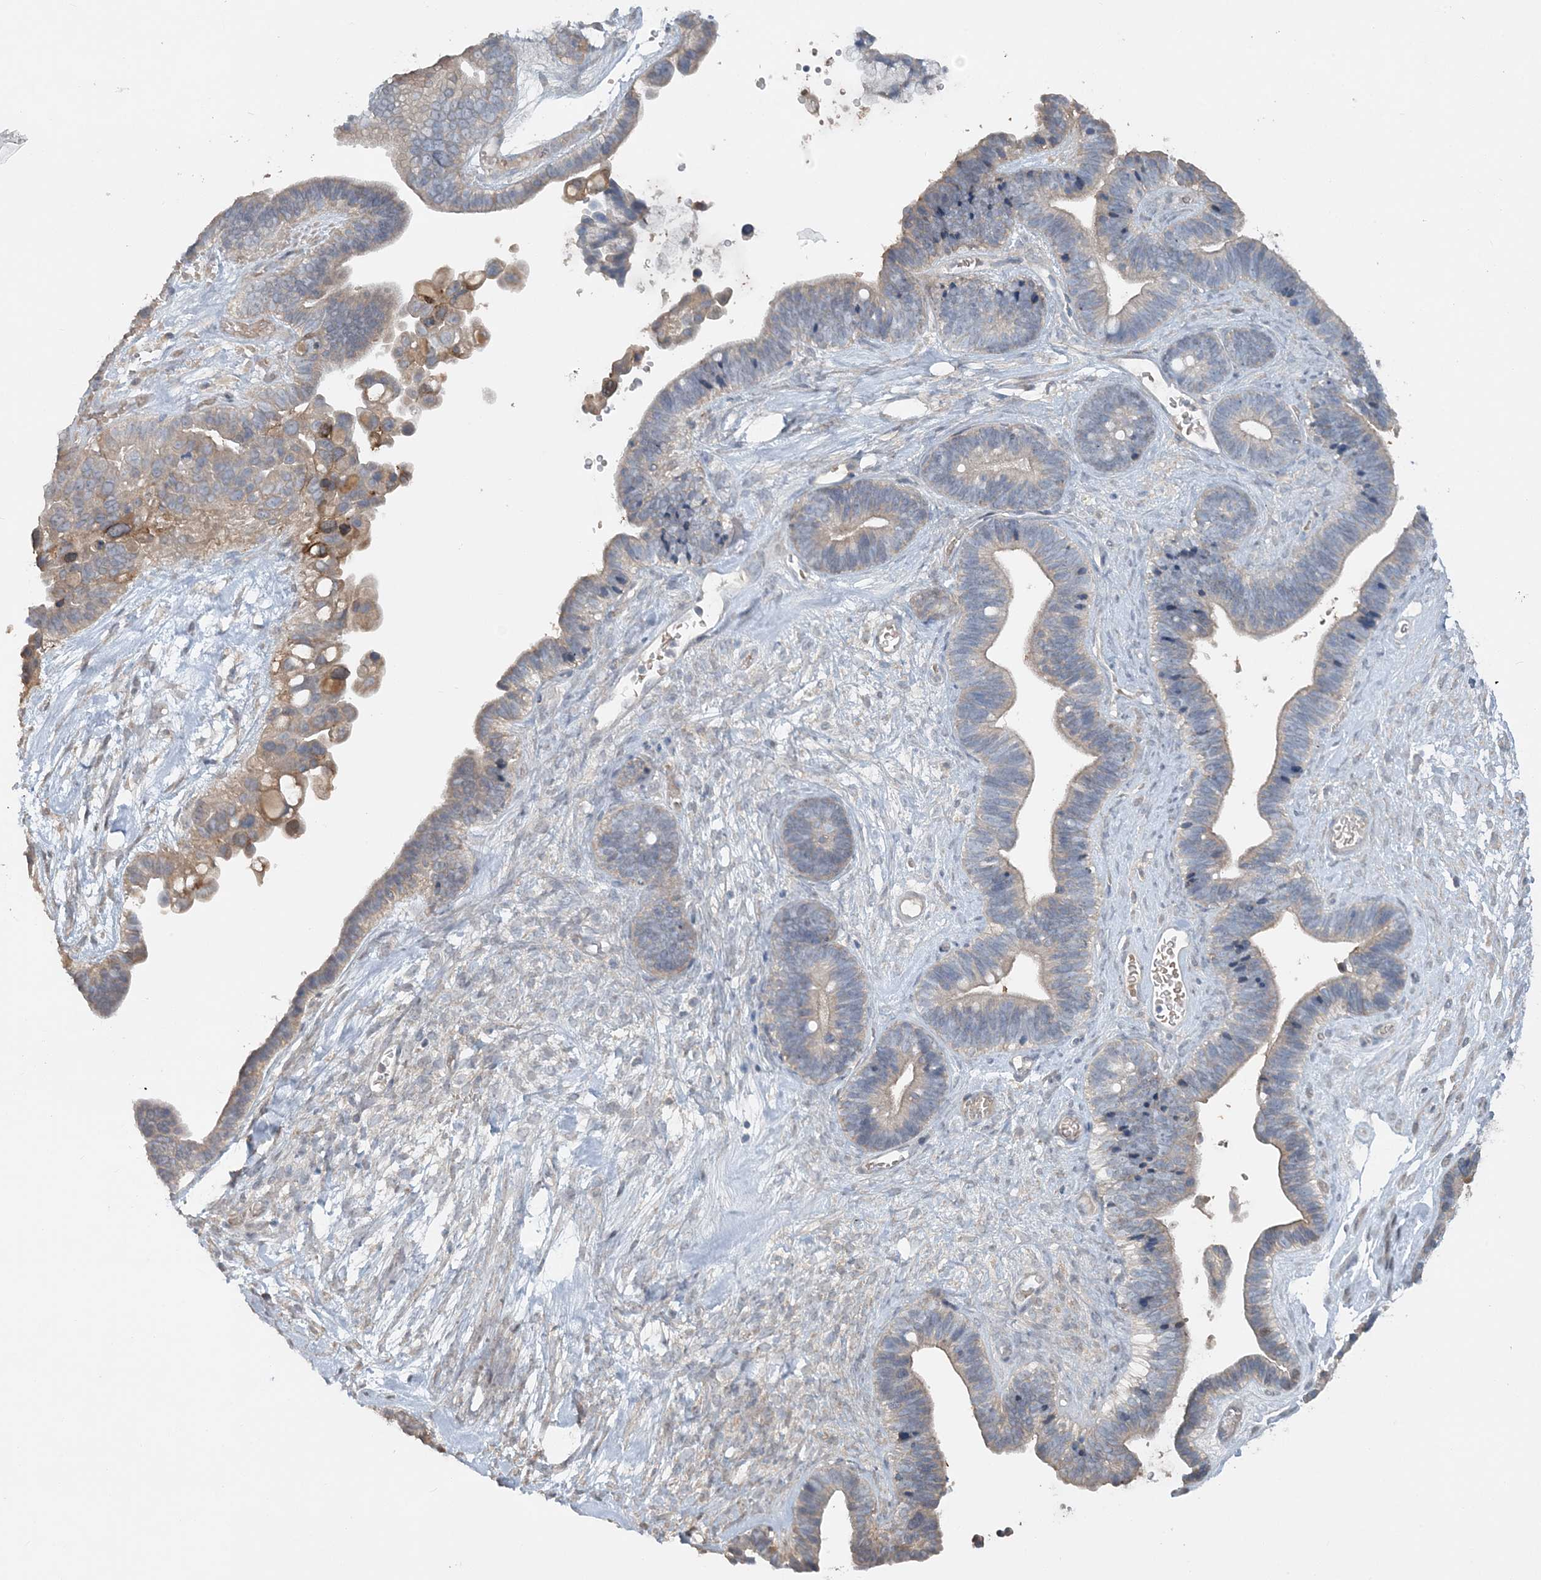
{"staining": {"intensity": "weak", "quantity": "25%-75%", "location": "cytoplasmic/membranous"}, "tissue": "ovarian cancer", "cell_type": "Tumor cells", "image_type": "cancer", "snomed": [{"axis": "morphology", "description": "Cystadenocarcinoma, serous, NOS"}, {"axis": "topography", "description": "Ovary"}], "caption": "Tumor cells exhibit low levels of weak cytoplasmic/membranous positivity in about 25%-75% of cells in human ovarian cancer (serous cystadenocarcinoma). (DAB (3,3'-diaminobenzidine) = brown stain, brightfield microscopy at high magnification).", "gene": "SLC4A10", "patient": {"sex": "female", "age": 56}}